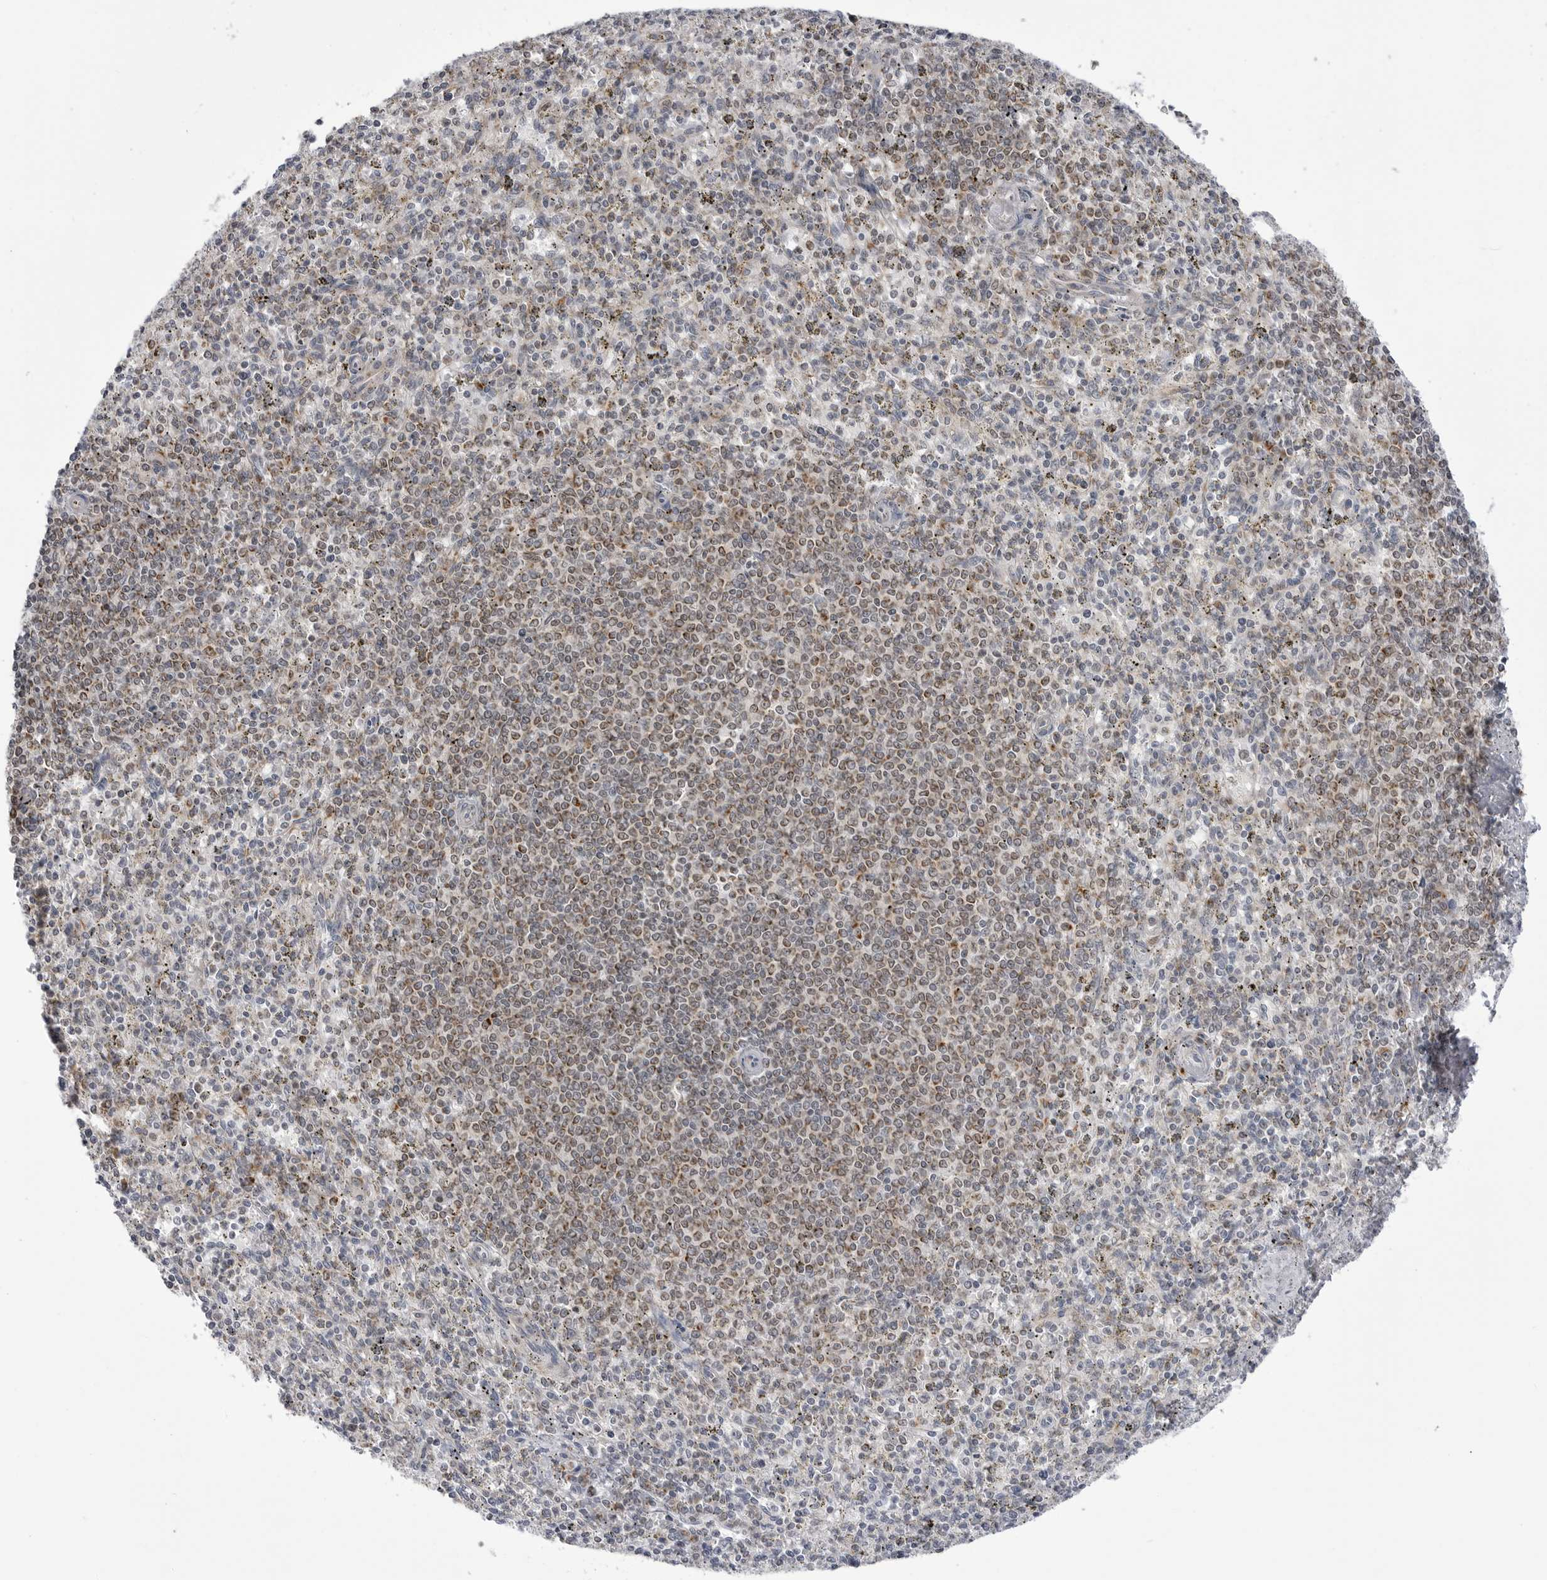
{"staining": {"intensity": "weak", "quantity": "25%-75%", "location": "cytoplasmic/membranous"}, "tissue": "spleen", "cell_type": "Cells in red pulp", "image_type": "normal", "snomed": [{"axis": "morphology", "description": "Normal tissue, NOS"}, {"axis": "topography", "description": "Spleen"}], "caption": "Brown immunohistochemical staining in benign spleen displays weak cytoplasmic/membranous expression in approximately 25%-75% of cells in red pulp. The staining was performed using DAB to visualize the protein expression in brown, while the nuclei were stained in blue with hematoxylin (Magnification: 20x).", "gene": "FH", "patient": {"sex": "male", "age": 72}}